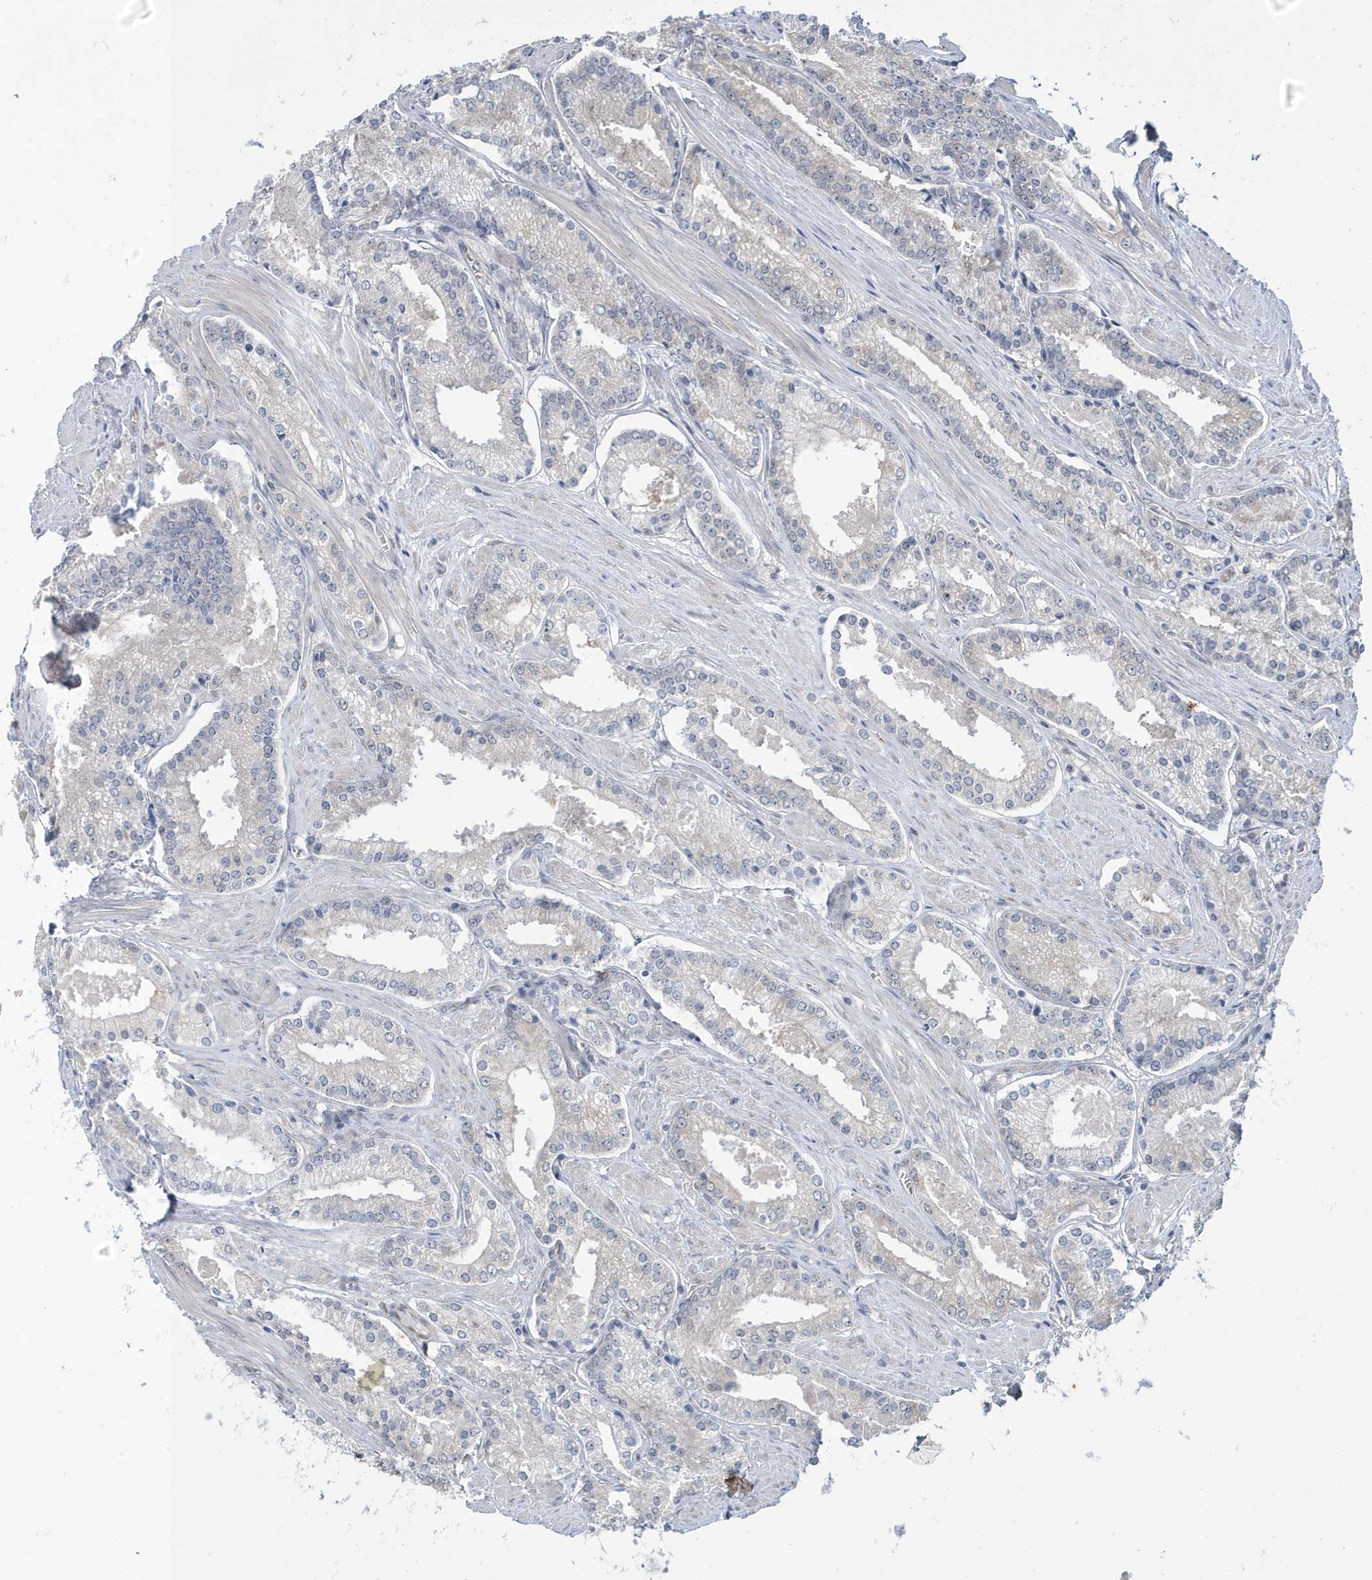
{"staining": {"intensity": "negative", "quantity": "none", "location": "none"}, "tissue": "prostate cancer", "cell_type": "Tumor cells", "image_type": "cancer", "snomed": [{"axis": "morphology", "description": "Adenocarcinoma, Low grade"}, {"axis": "topography", "description": "Prostate"}], "caption": "Immunohistochemistry (IHC) of adenocarcinoma (low-grade) (prostate) demonstrates no staining in tumor cells.", "gene": "ZNF654", "patient": {"sex": "male", "age": 54}}